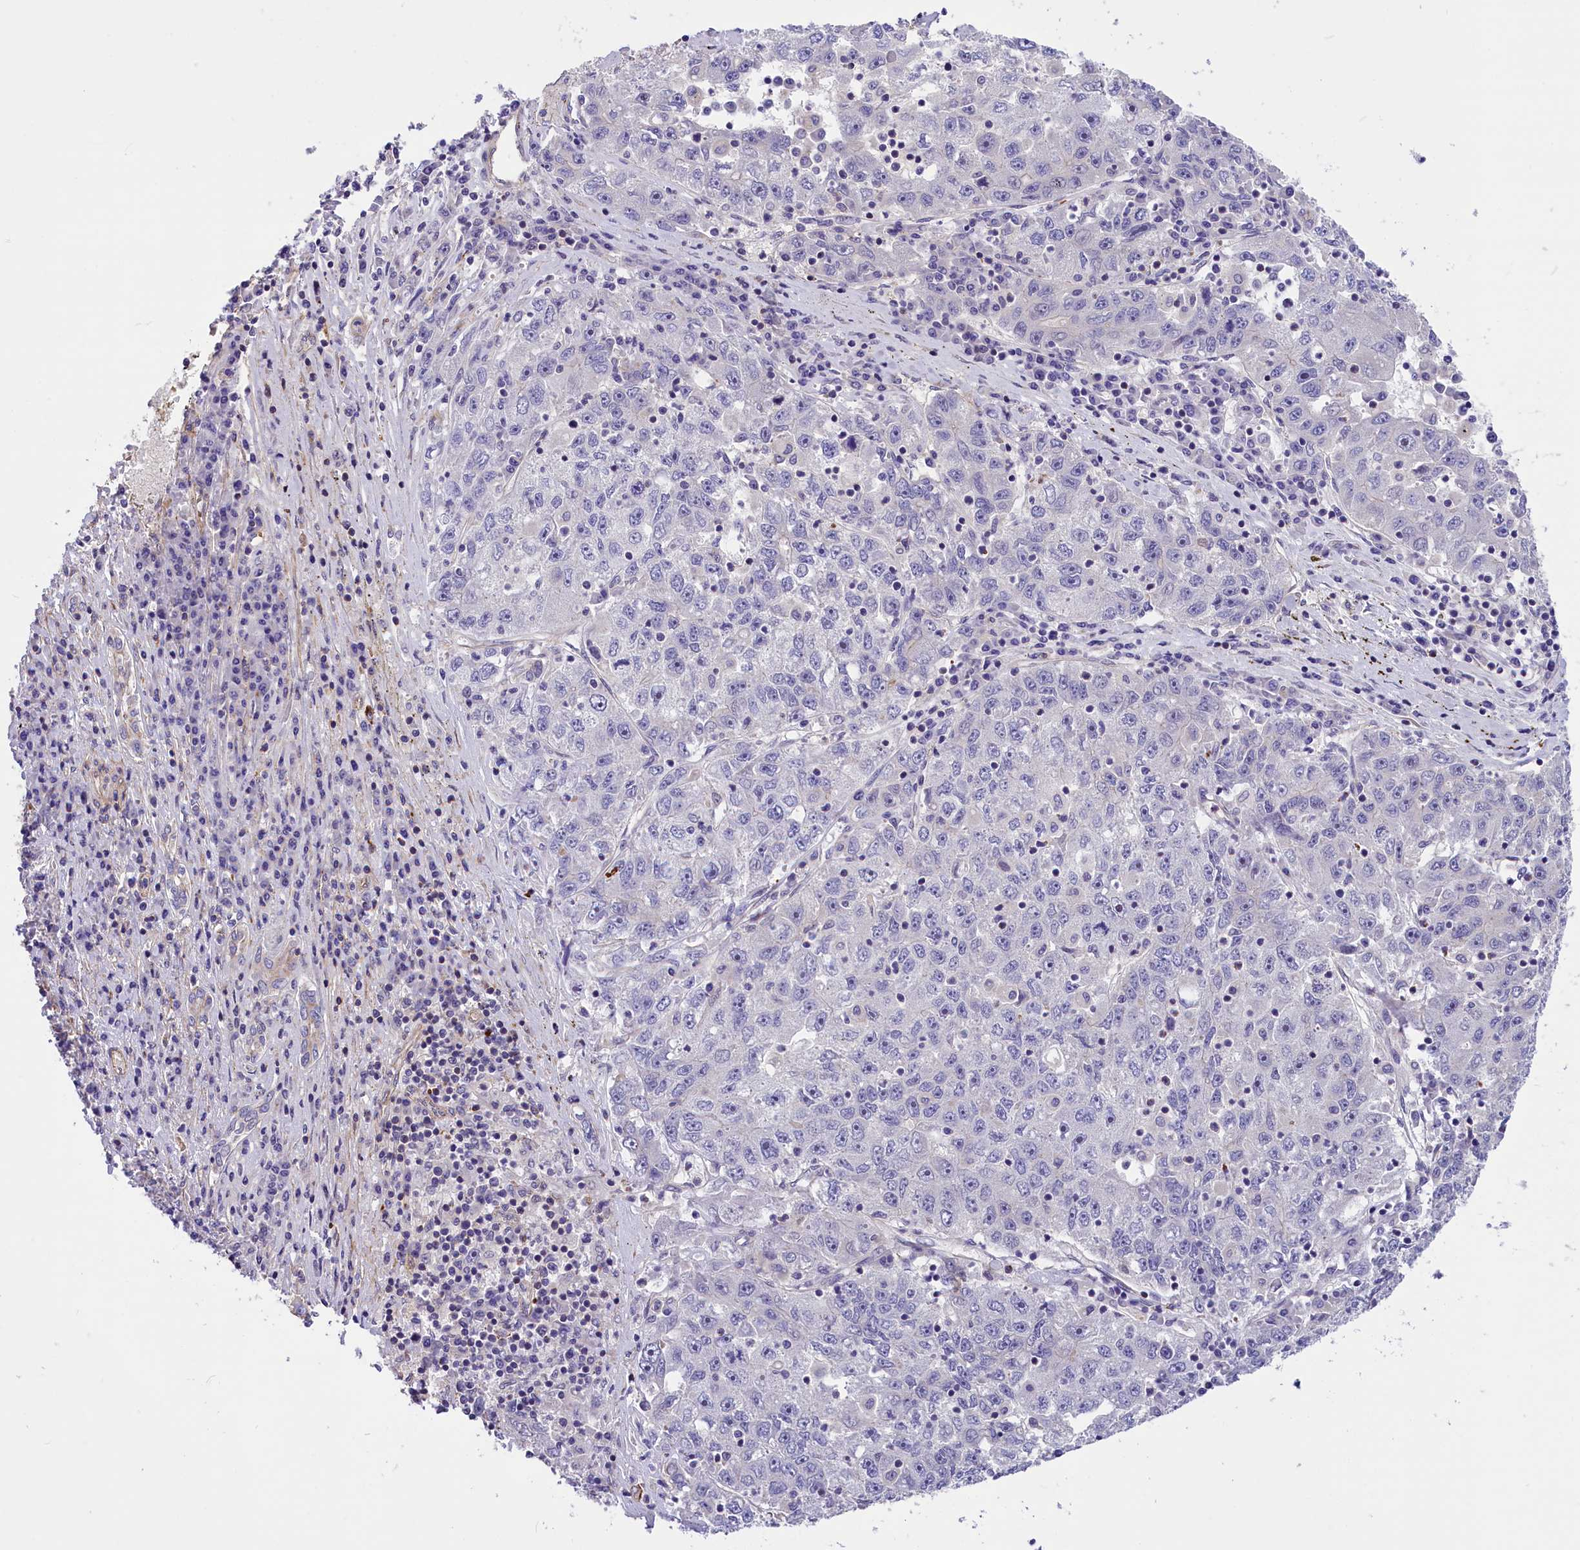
{"staining": {"intensity": "negative", "quantity": "none", "location": "none"}, "tissue": "liver cancer", "cell_type": "Tumor cells", "image_type": "cancer", "snomed": [{"axis": "morphology", "description": "Carcinoma, Hepatocellular, NOS"}, {"axis": "topography", "description": "Liver"}], "caption": "This image is of hepatocellular carcinoma (liver) stained with immunohistochemistry (IHC) to label a protein in brown with the nuclei are counter-stained blue. There is no positivity in tumor cells.", "gene": "MED20", "patient": {"sex": "male", "age": 49}}